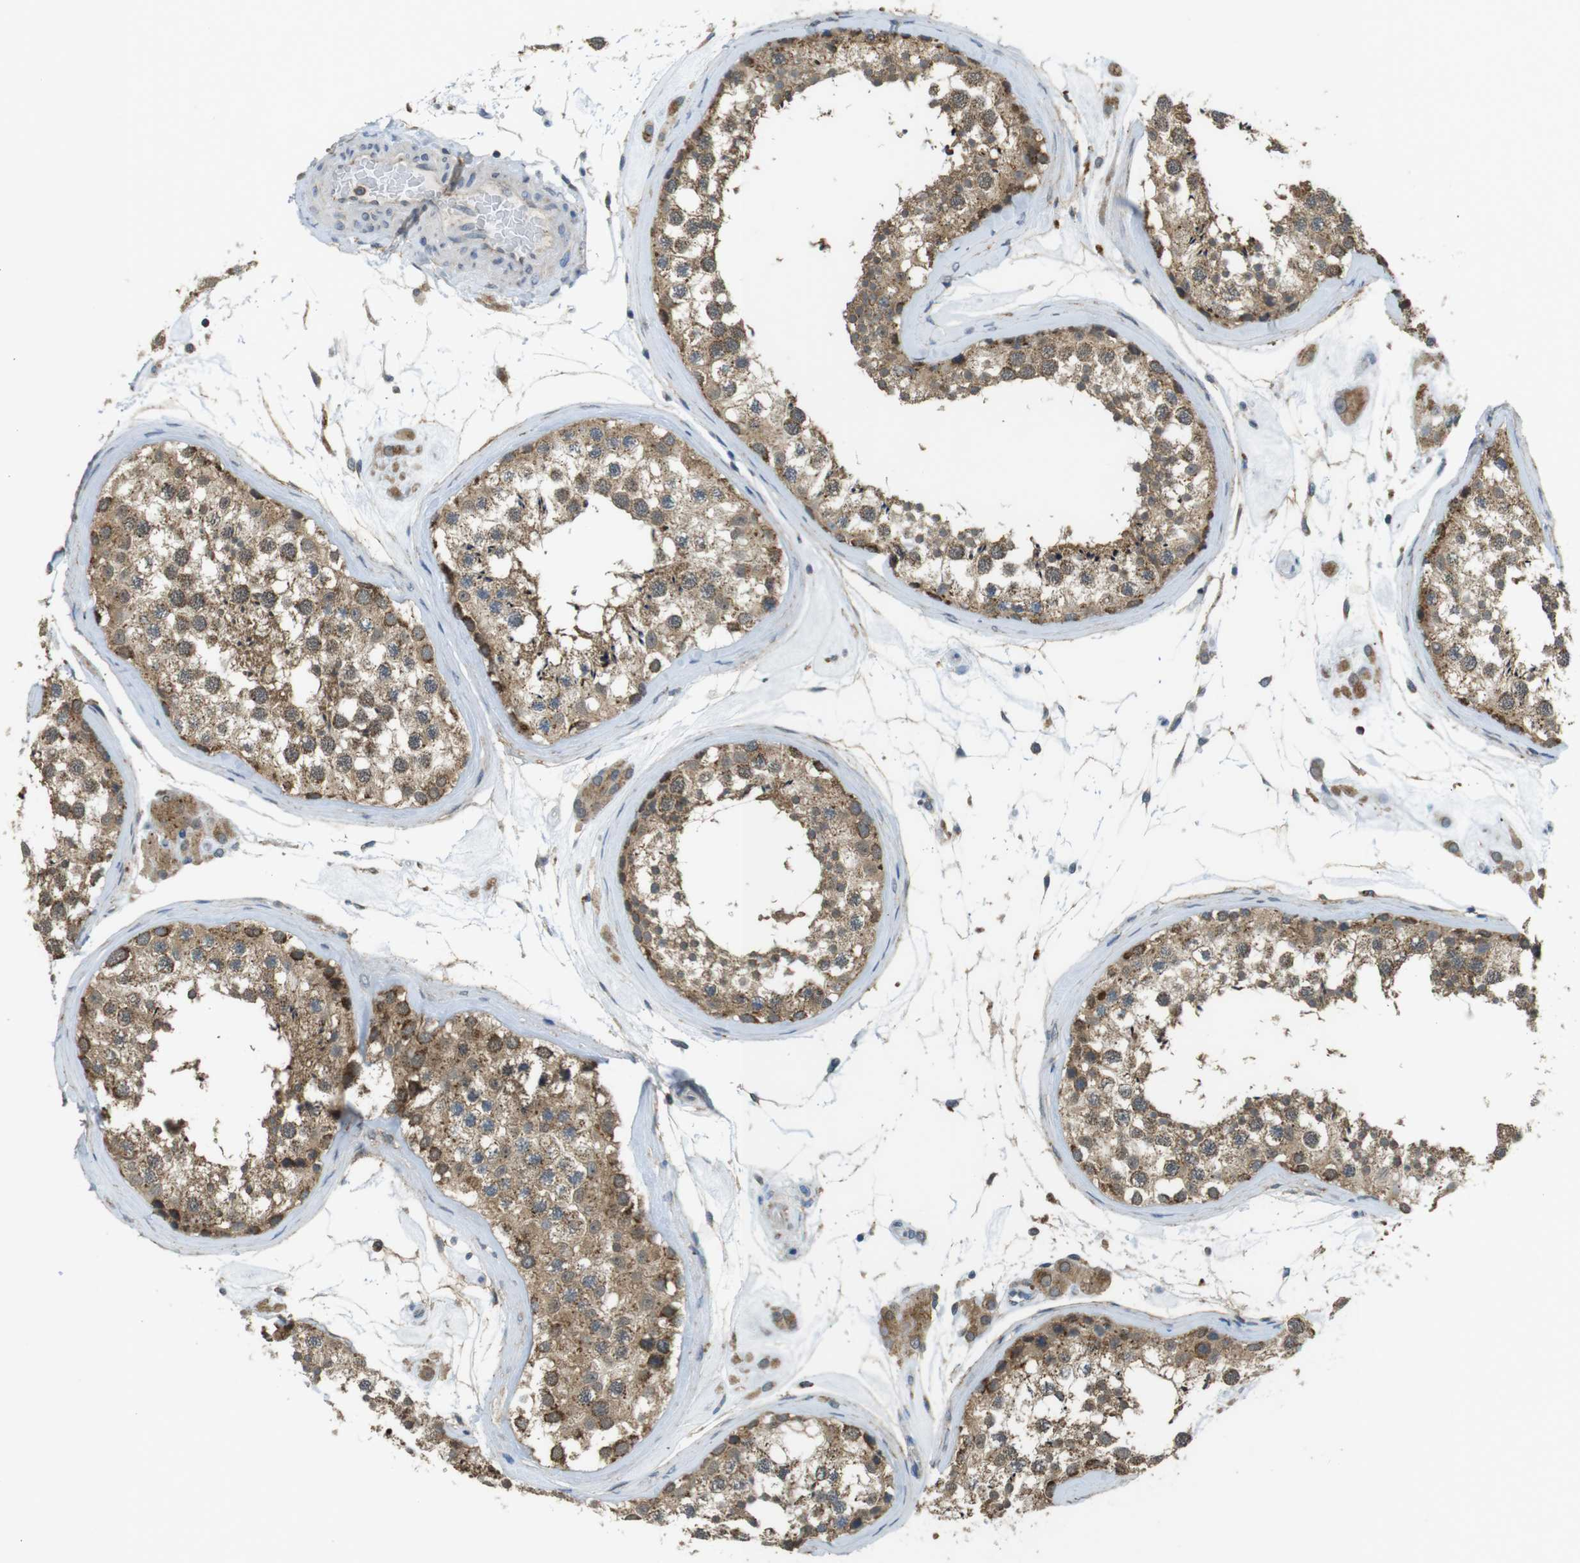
{"staining": {"intensity": "moderate", "quantity": ">75%", "location": "cytoplasmic/membranous"}, "tissue": "testis", "cell_type": "Cells in seminiferous ducts", "image_type": "normal", "snomed": [{"axis": "morphology", "description": "Normal tissue, NOS"}, {"axis": "topography", "description": "Testis"}], "caption": "Immunohistochemistry (IHC) of benign human testis reveals medium levels of moderate cytoplasmic/membranous staining in approximately >75% of cells in seminiferous ducts.", "gene": "BRI3BP", "patient": {"sex": "male", "age": 46}}